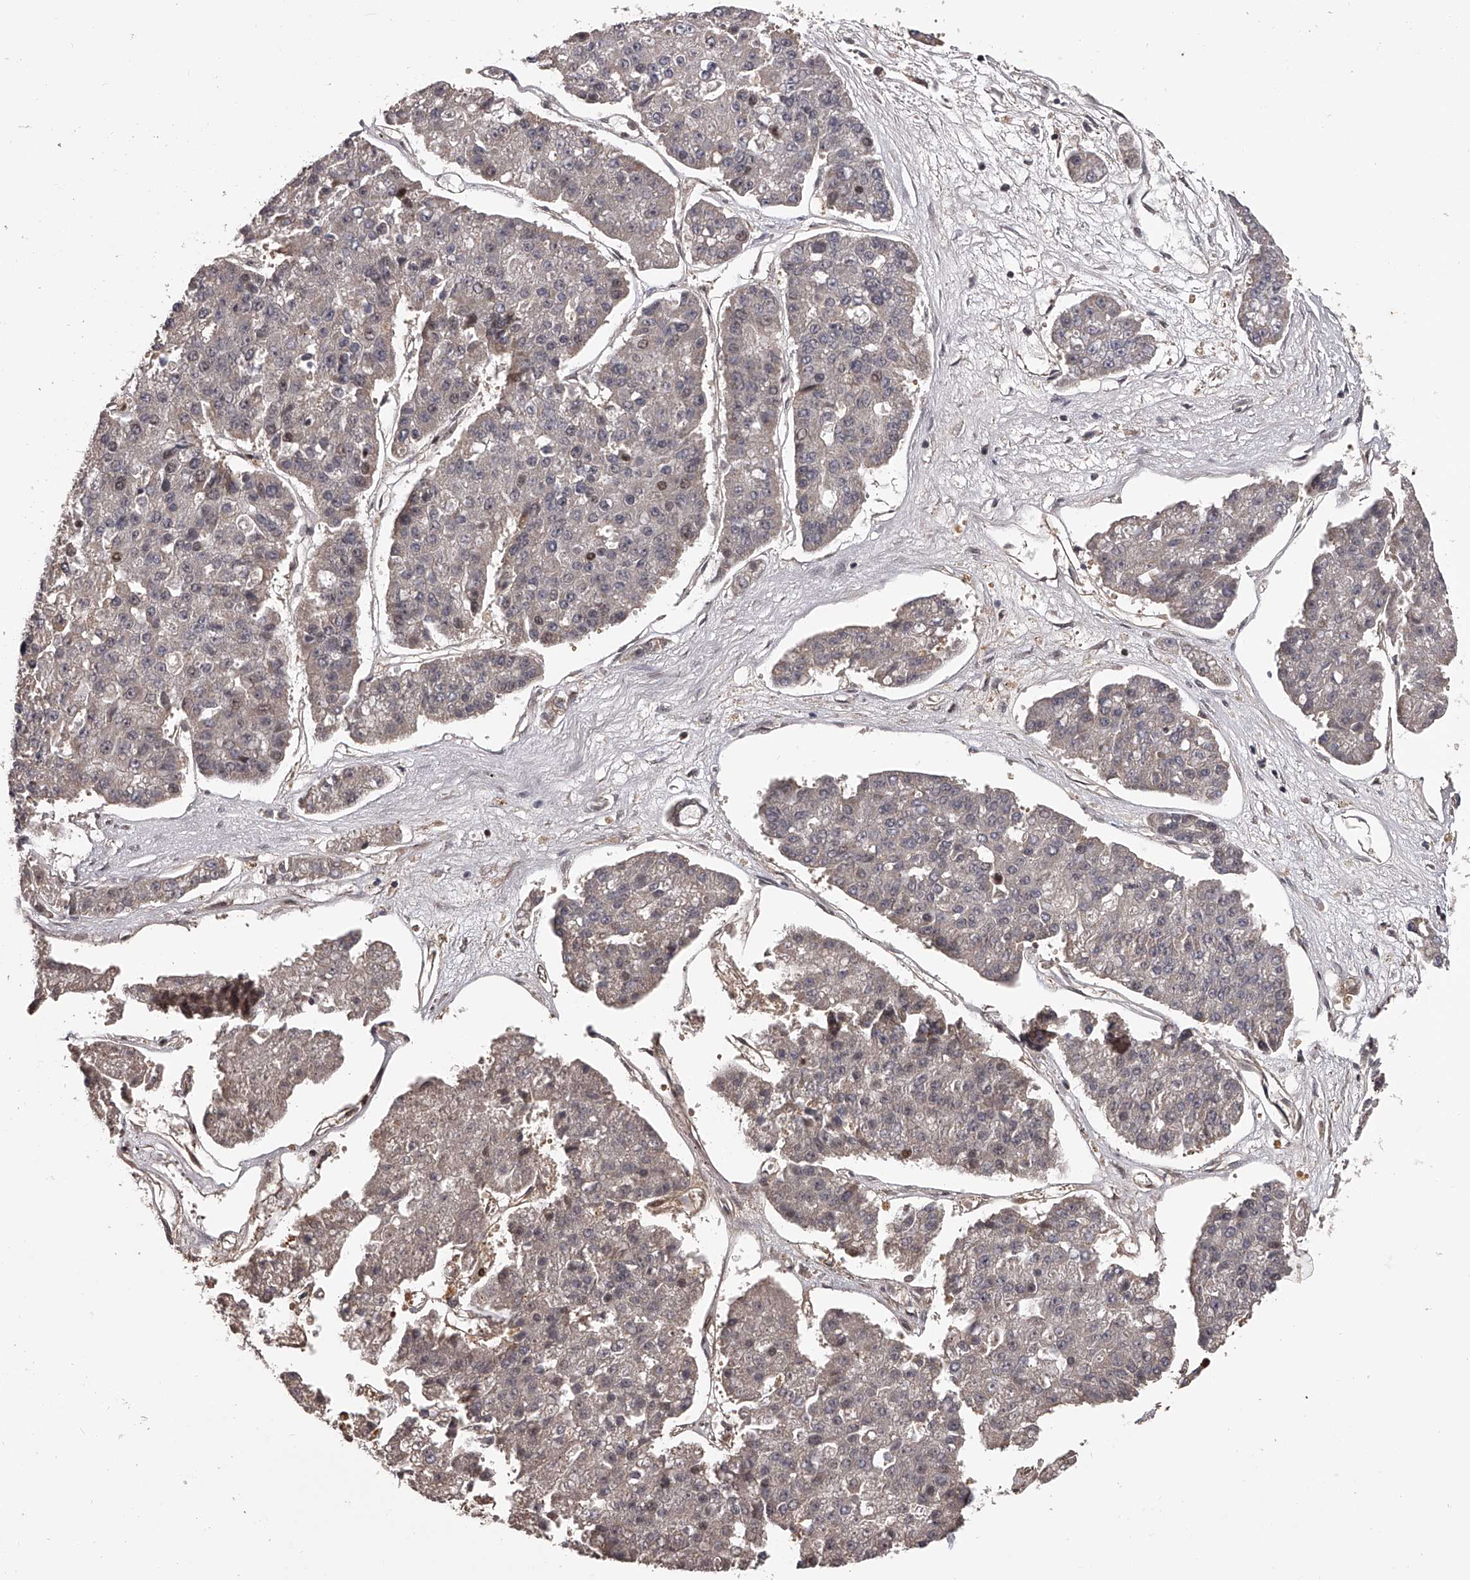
{"staining": {"intensity": "negative", "quantity": "none", "location": "none"}, "tissue": "pancreatic cancer", "cell_type": "Tumor cells", "image_type": "cancer", "snomed": [{"axis": "morphology", "description": "Adenocarcinoma, NOS"}, {"axis": "topography", "description": "Pancreas"}], "caption": "Tumor cells are negative for protein expression in human pancreatic cancer. (DAB immunohistochemistry with hematoxylin counter stain).", "gene": "PFDN2", "patient": {"sex": "male", "age": 50}}